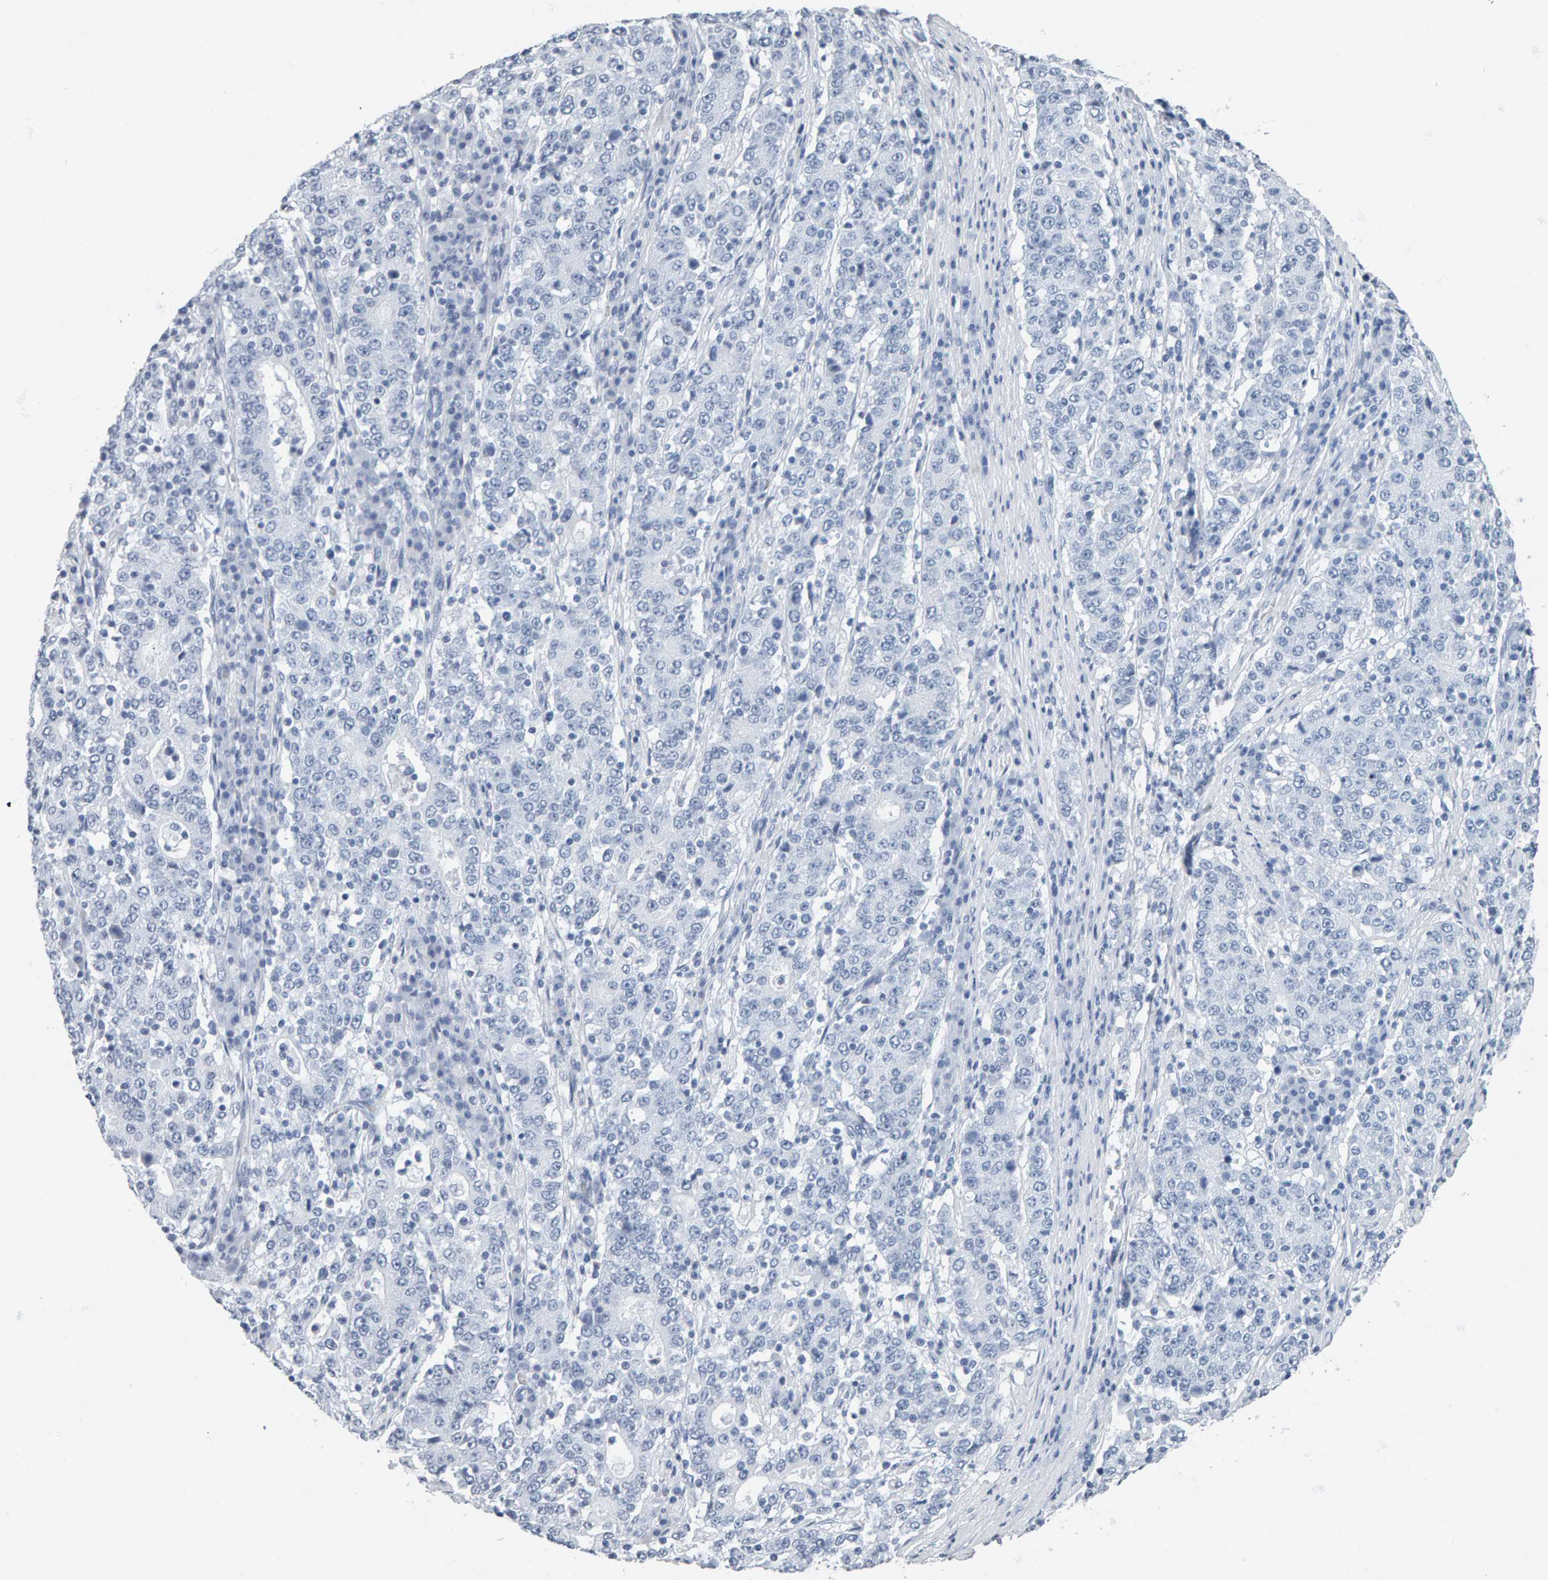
{"staining": {"intensity": "negative", "quantity": "none", "location": "none"}, "tissue": "stomach cancer", "cell_type": "Tumor cells", "image_type": "cancer", "snomed": [{"axis": "morphology", "description": "Adenocarcinoma, NOS"}, {"axis": "topography", "description": "Stomach"}], "caption": "This is a histopathology image of immunohistochemistry staining of stomach cancer (adenocarcinoma), which shows no expression in tumor cells. Nuclei are stained in blue.", "gene": "SPACA3", "patient": {"sex": "male", "age": 59}}